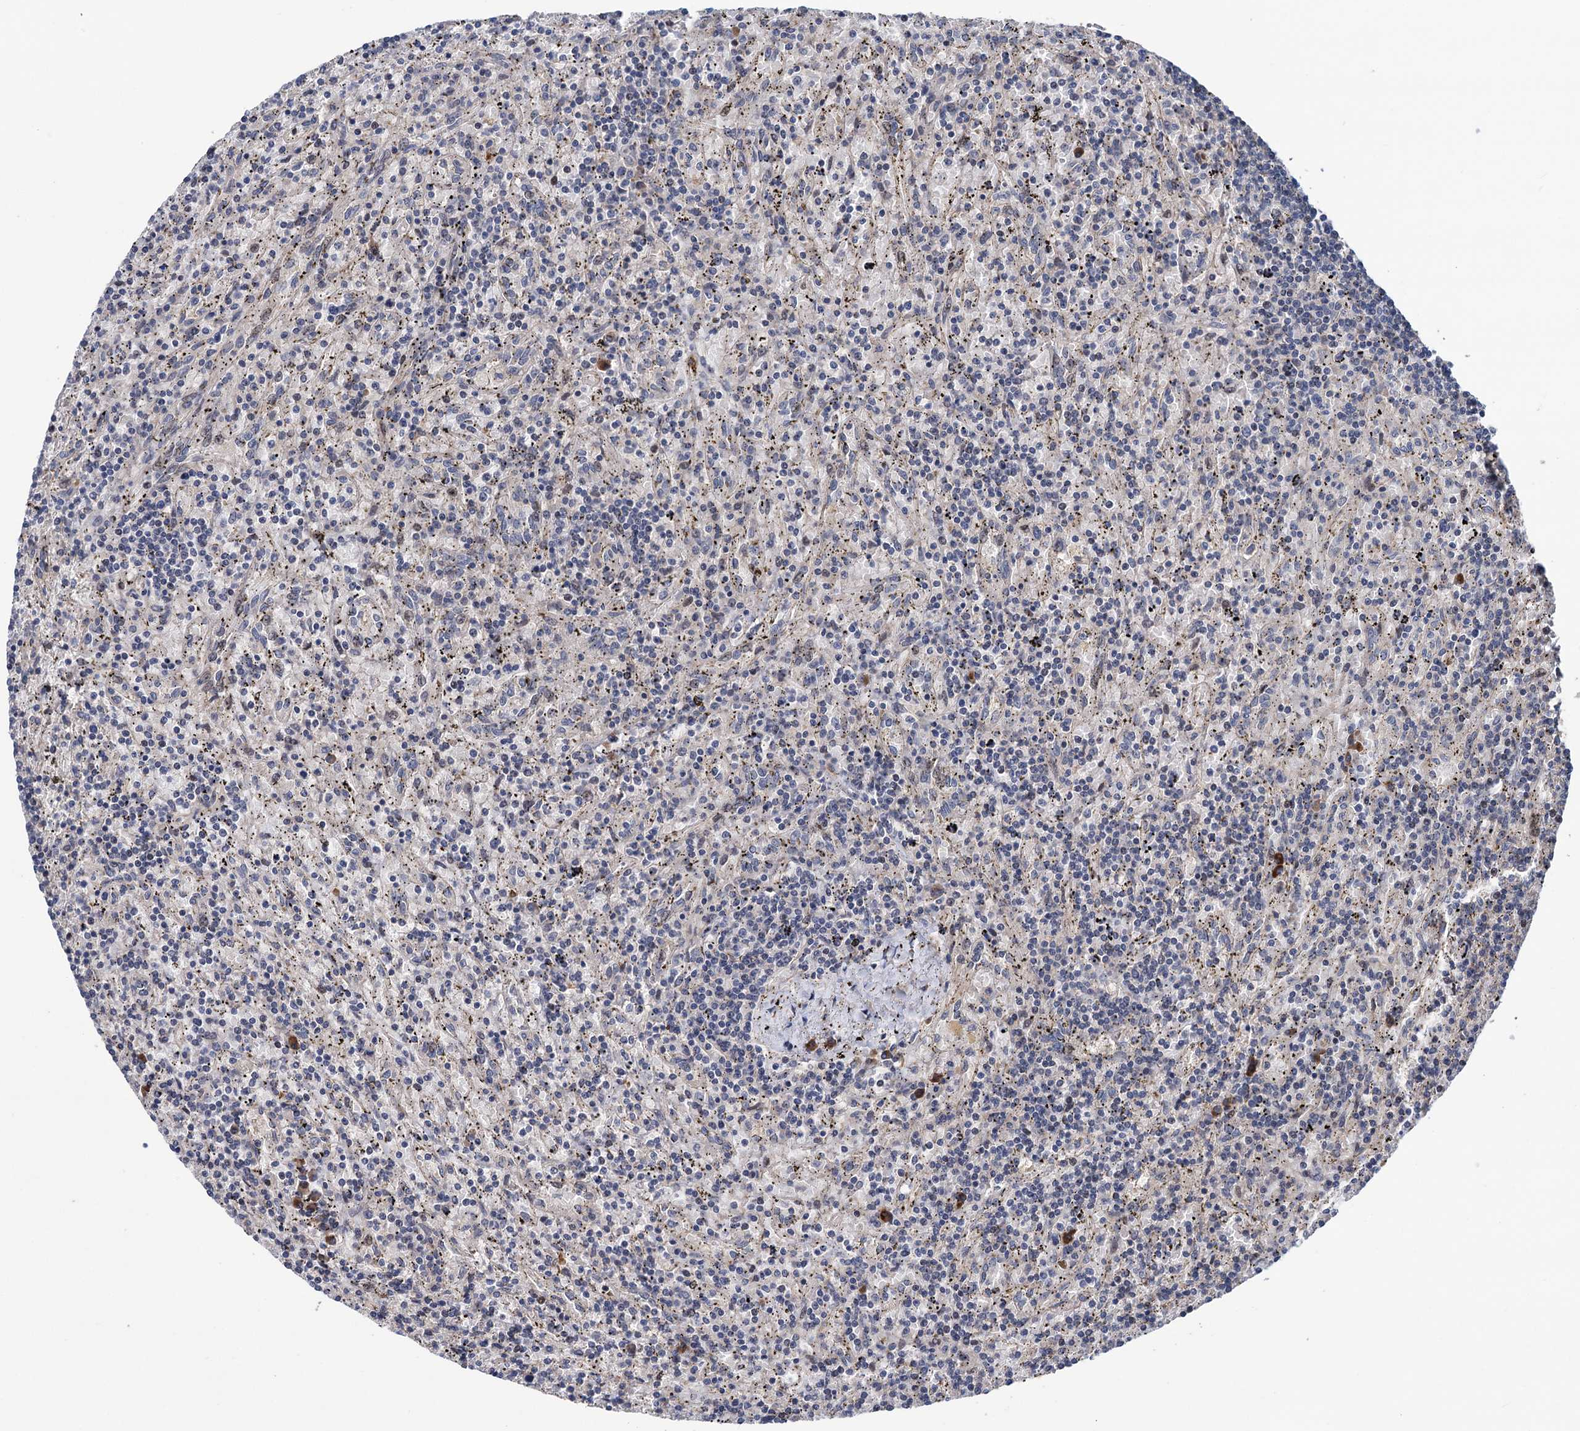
{"staining": {"intensity": "negative", "quantity": "none", "location": "none"}, "tissue": "lymphoma", "cell_type": "Tumor cells", "image_type": "cancer", "snomed": [{"axis": "morphology", "description": "Malignant lymphoma, non-Hodgkin's type, Low grade"}, {"axis": "topography", "description": "Spleen"}], "caption": "A histopathology image of human malignant lymphoma, non-Hodgkin's type (low-grade) is negative for staining in tumor cells.", "gene": "UBR1", "patient": {"sex": "male", "age": 76}}